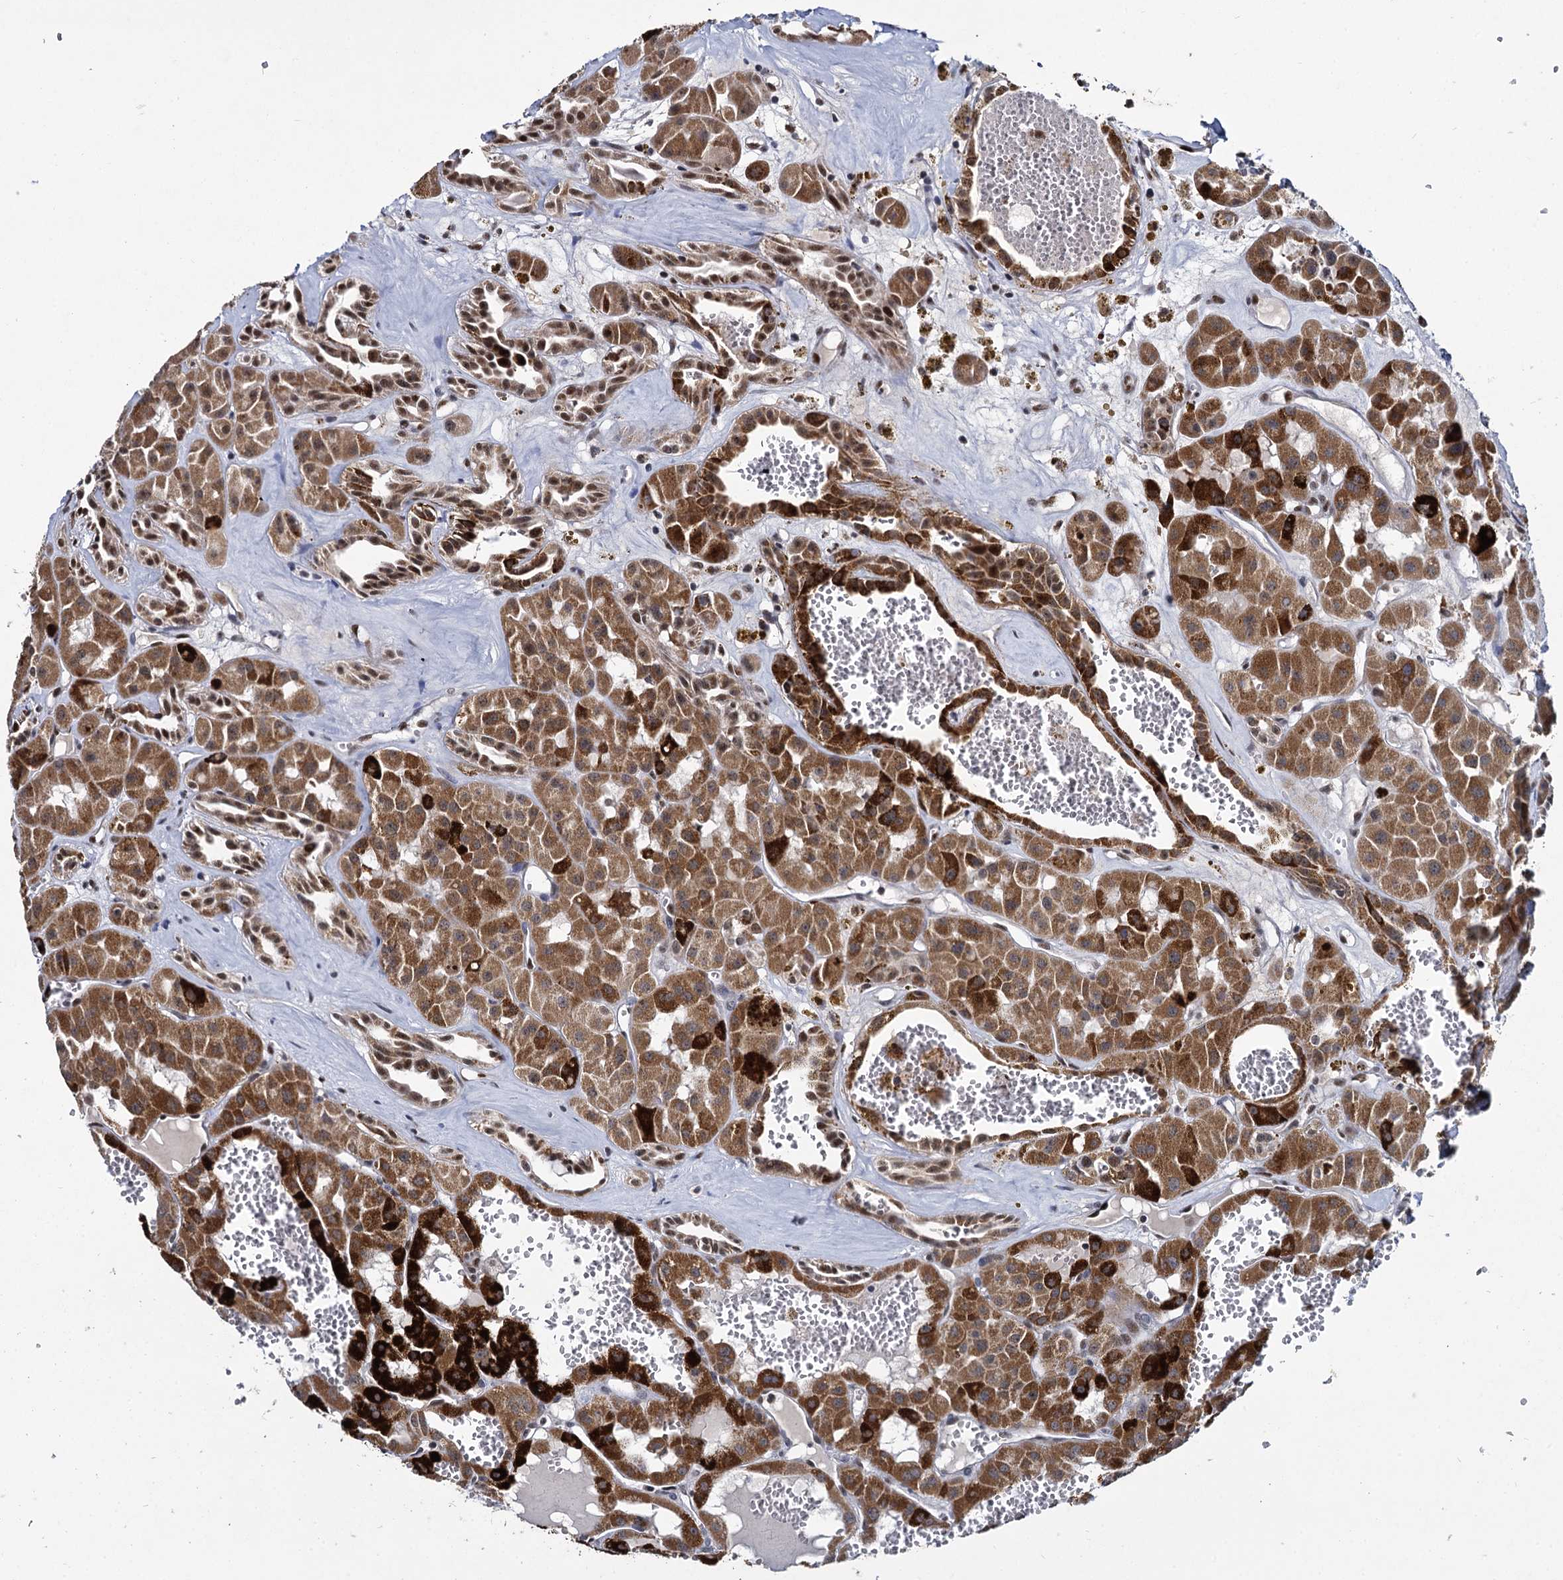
{"staining": {"intensity": "strong", "quantity": ">75%", "location": "cytoplasmic/membranous"}, "tissue": "renal cancer", "cell_type": "Tumor cells", "image_type": "cancer", "snomed": [{"axis": "morphology", "description": "Carcinoma, NOS"}, {"axis": "topography", "description": "Kidney"}], "caption": "Immunohistochemistry (IHC) image of human renal cancer stained for a protein (brown), which demonstrates high levels of strong cytoplasmic/membranous positivity in about >75% of tumor cells.", "gene": "RPUSD4", "patient": {"sex": "female", "age": 75}}